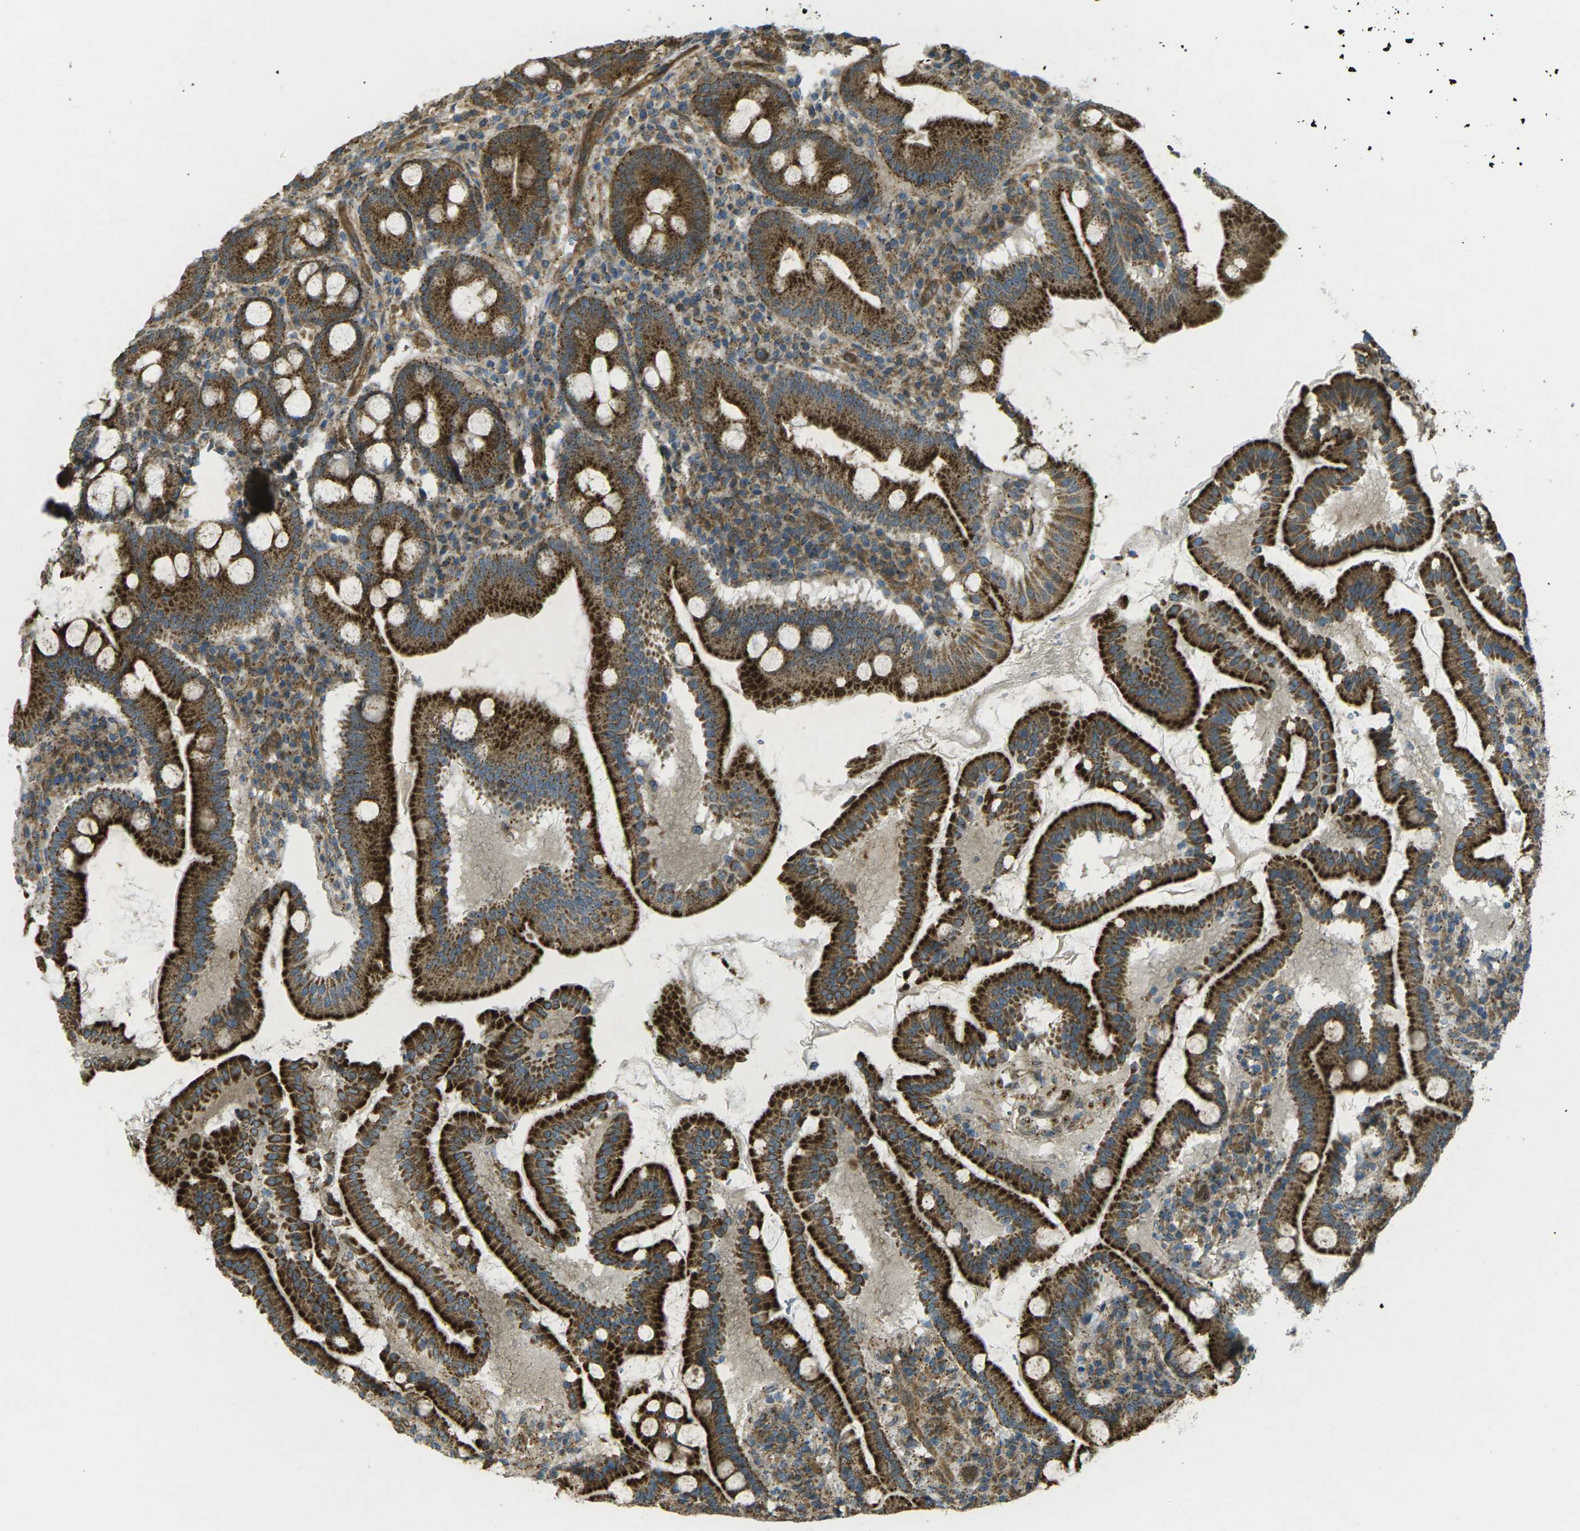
{"staining": {"intensity": "strong", "quantity": ">75%", "location": "cytoplasmic/membranous"}, "tissue": "duodenum", "cell_type": "Glandular cells", "image_type": "normal", "snomed": [{"axis": "morphology", "description": "Normal tissue, NOS"}, {"axis": "topography", "description": "Duodenum"}], "caption": "This image reveals benign duodenum stained with immunohistochemistry to label a protein in brown. The cytoplasmic/membranous of glandular cells show strong positivity for the protein. Nuclei are counter-stained blue.", "gene": "CHMP3", "patient": {"sex": "male", "age": 50}}